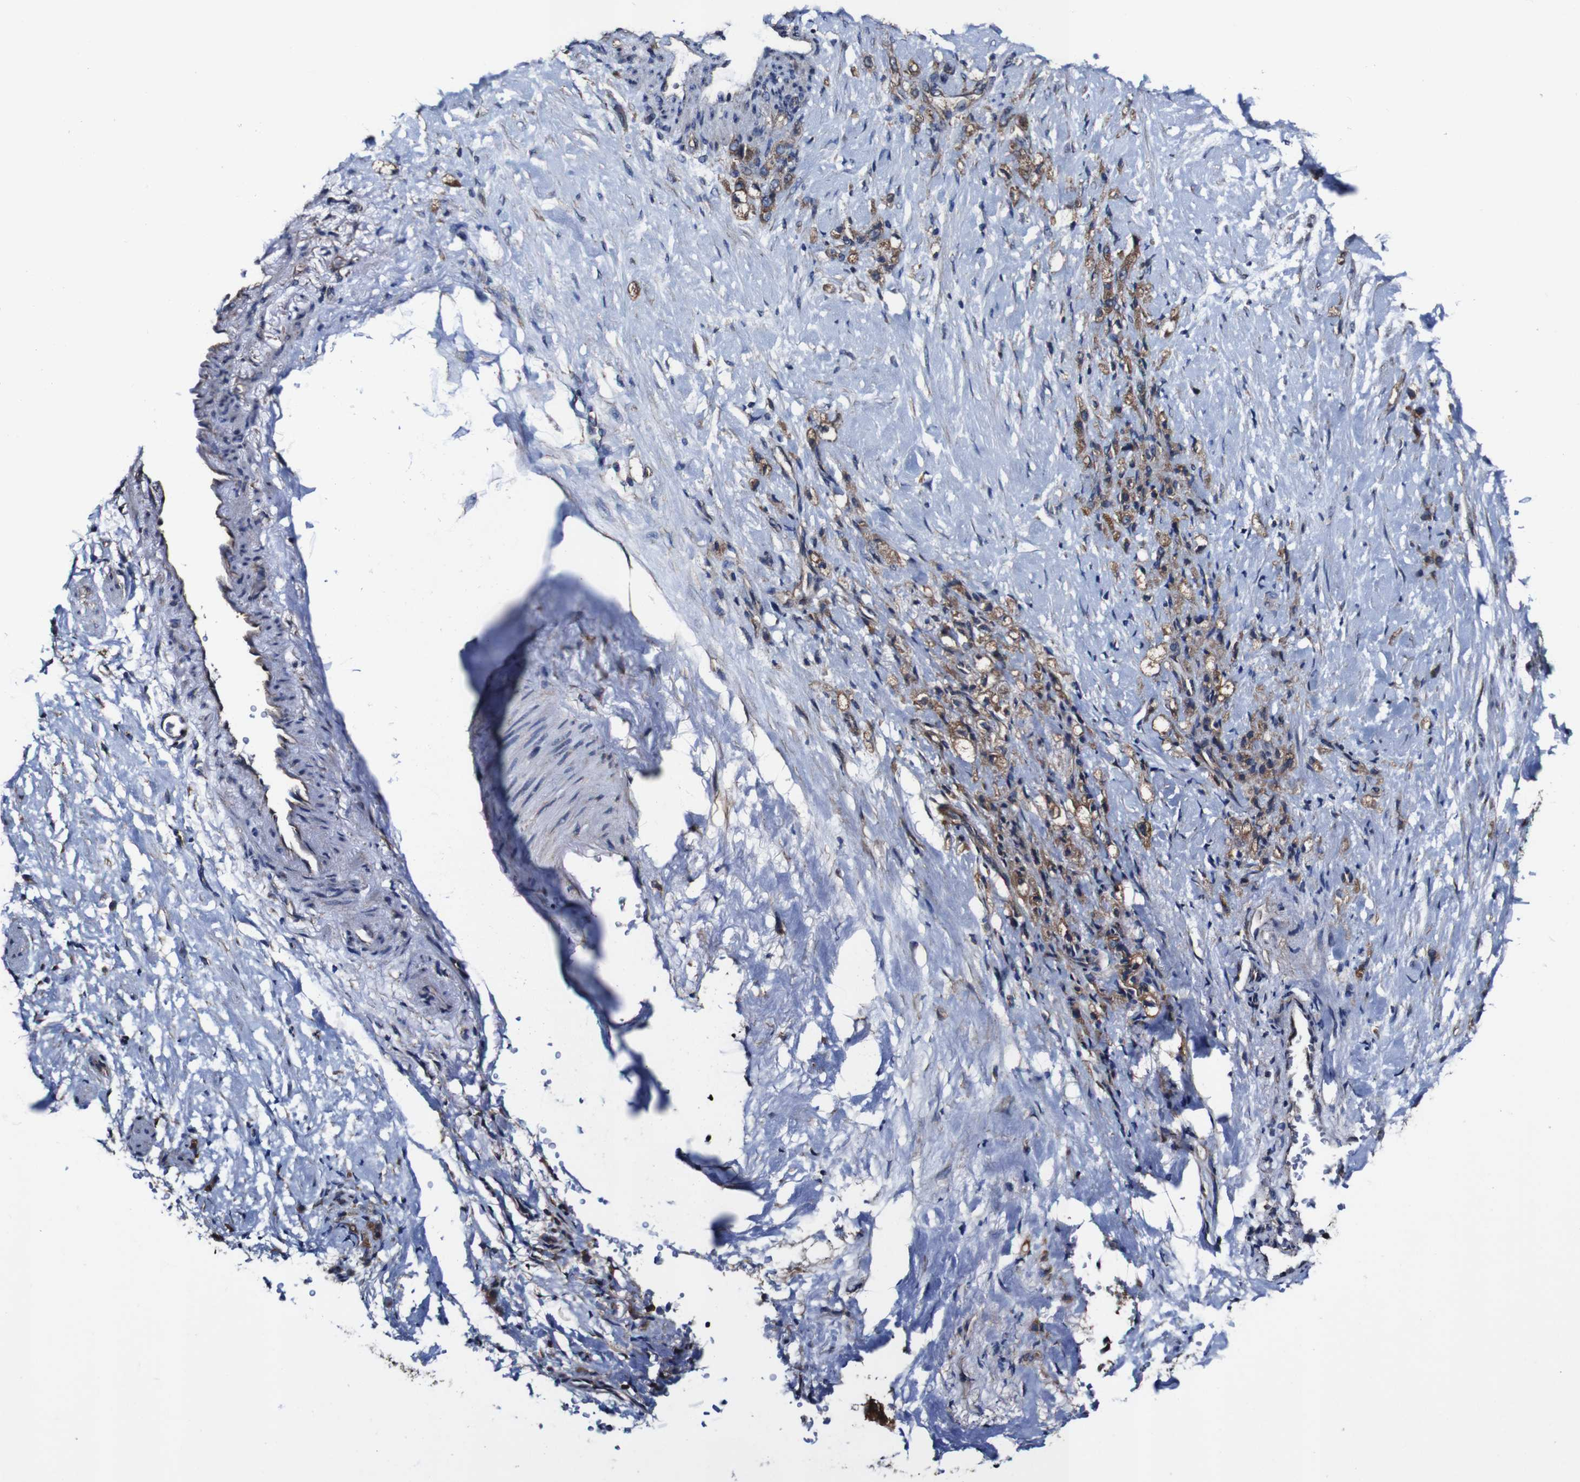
{"staining": {"intensity": "moderate", "quantity": ">75%", "location": "cytoplasmic/membranous"}, "tissue": "stomach cancer", "cell_type": "Tumor cells", "image_type": "cancer", "snomed": [{"axis": "morphology", "description": "Adenocarcinoma, NOS"}, {"axis": "topography", "description": "Stomach"}], "caption": "Immunohistochemistry micrograph of human stomach cancer (adenocarcinoma) stained for a protein (brown), which demonstrates medium levels of moderate cytoplasmic/membranous expression in about >75% of tumor cells.", "gene": "CSF1R", "patient": {"sex": "male", "age": 82}}